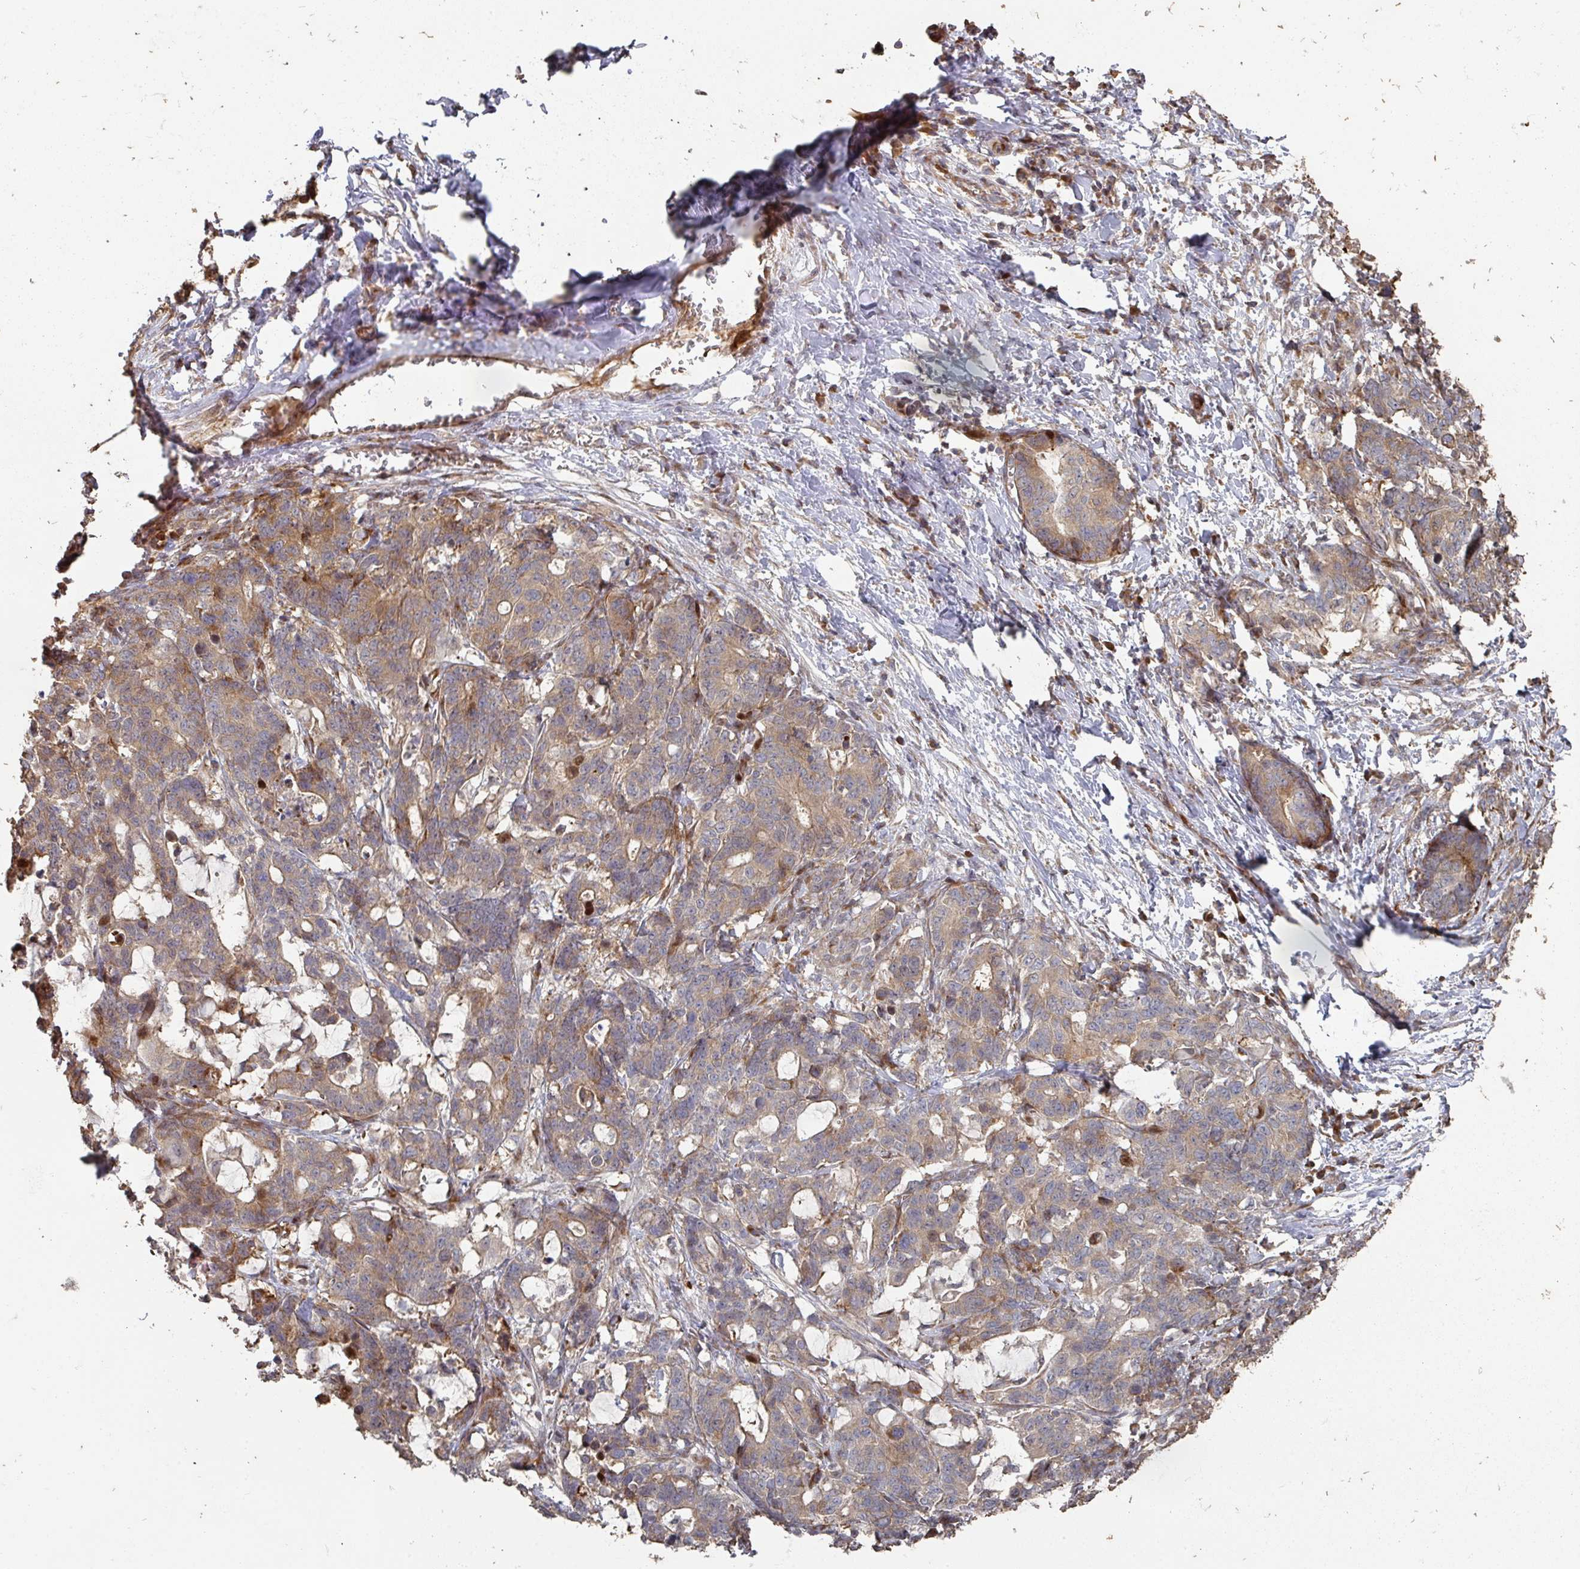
{"staining": {"intensity": "moderate", "quantity": ">75%", "location": "cytoplasmic/membranous"}, "tissue": "stomach cancer", "cell_type": "Tumor cells", "image_type": "cancer", "snomed": [{"axis": "morphology", "description": "Normal tissue, NOS"}, {"axis": "morphology", "description": "Adenocarcinoma, NOS"}, {"axis": "topography", "description": "Stomach"}], "caption": "Adenocarcinoma (stomach) stained for a protein reveals moderate cytoplasmic/membranous positivity in tumor cells. The staining was performed using DAB (3,3'-diaminobenzidine), with brown indicating positive protein expression. Nuclei are stained blue with hematoxylin.", "gene": "CA7", "patient": {"sex": "female", "age": 64}}